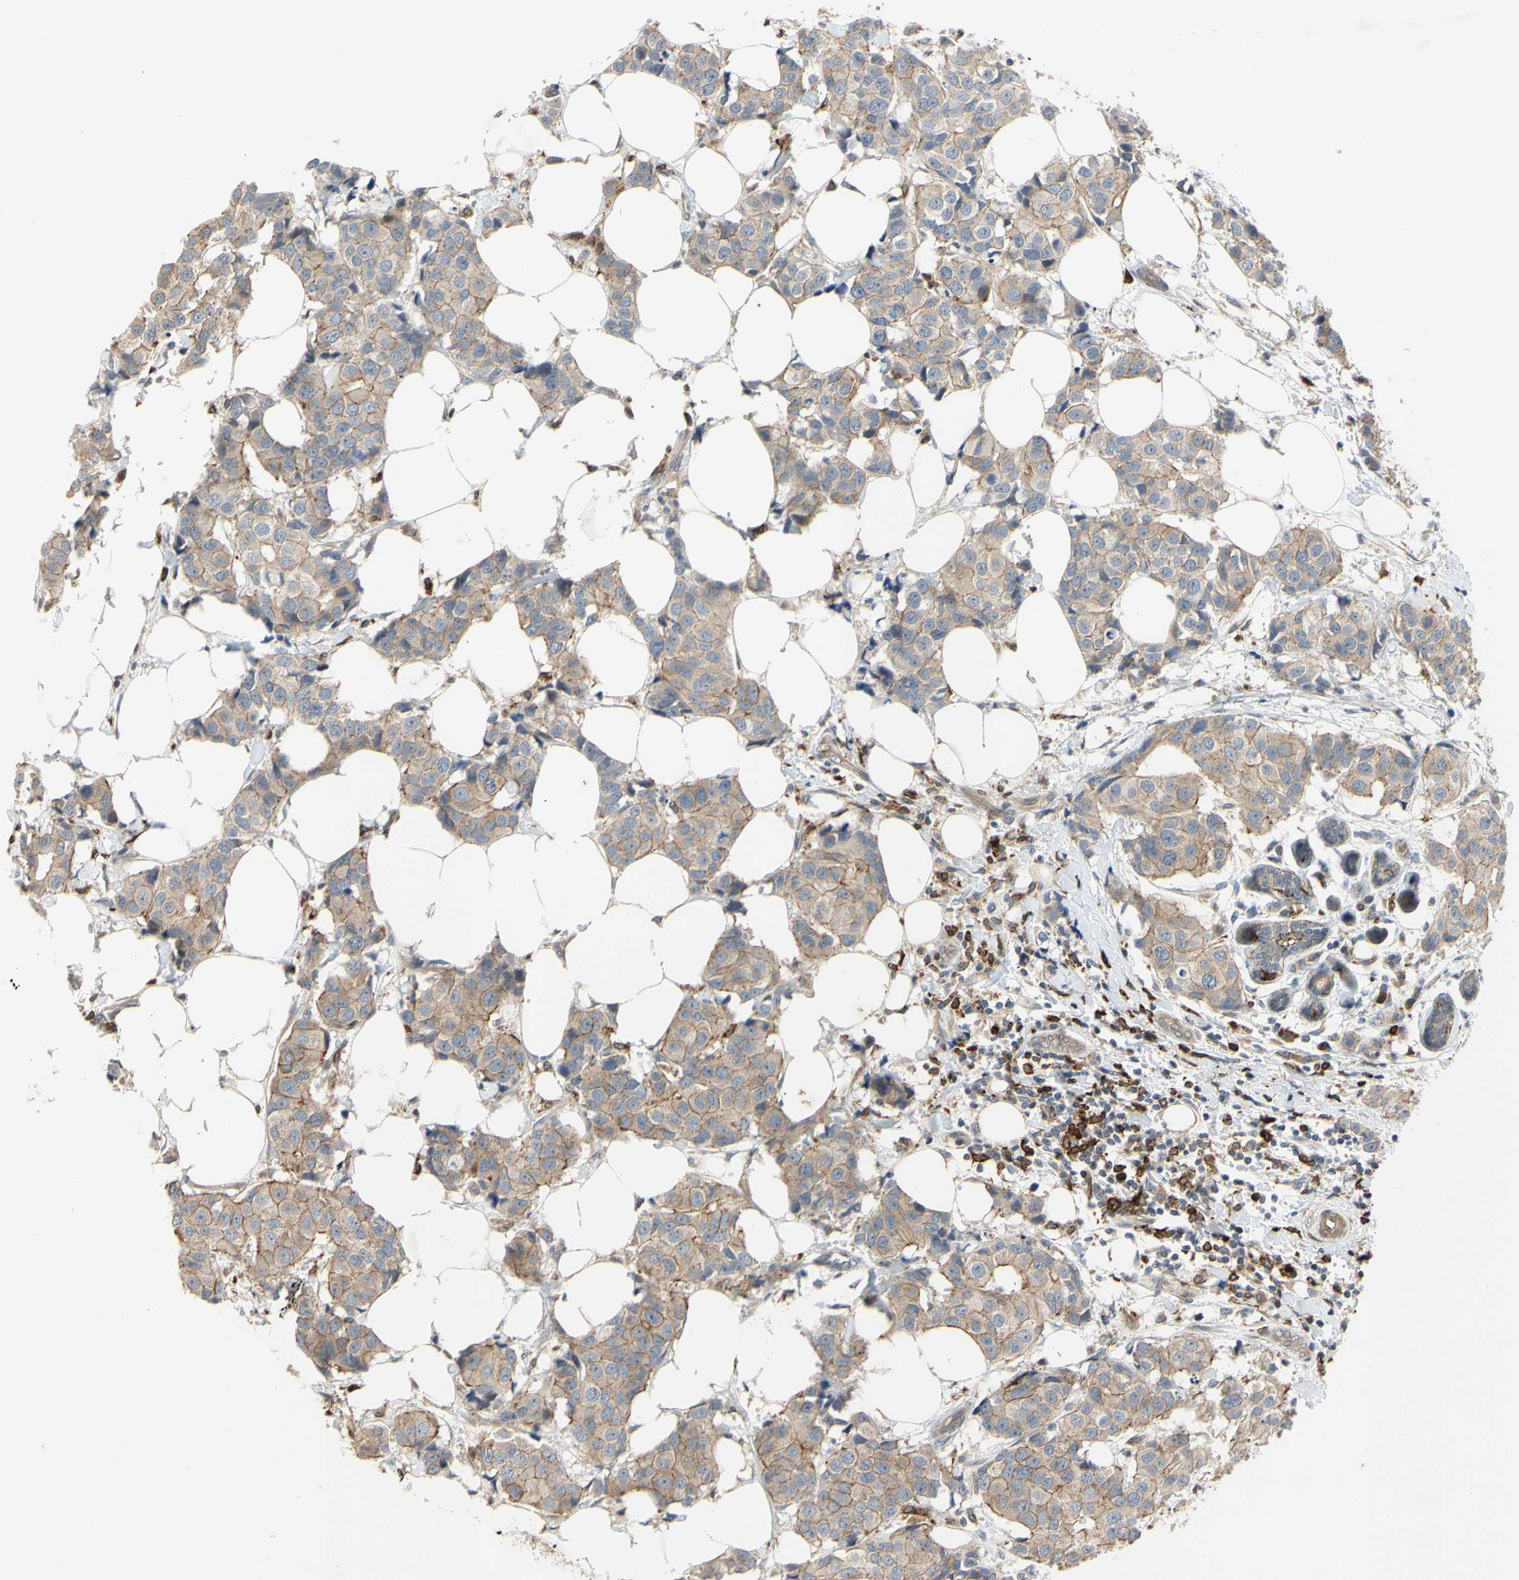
{"staining": {"intensity": "weak", "quantity": ">75%", "location": "cytoplasmic/membranous"}, "tissue": "breast cancer", "cell_type": "Tumor cells", "image_type": "cancer", "snomed": [{"axis": "morphology", "description": "Normal tissue, NOS"}, {"axis": "morphology", "description": "Duct carcinoma"}, {"axis": "topography", "description": "Breast"}], "caption": "This image reveals immunohistochemistry staining of breast infiltrating ductal carcinoma, with low weak cytoplasmic/membranous staining in about >75% of tumor cells.", "gene": "PLXNA2", "patient": {"sex": "female", "age": 39}}